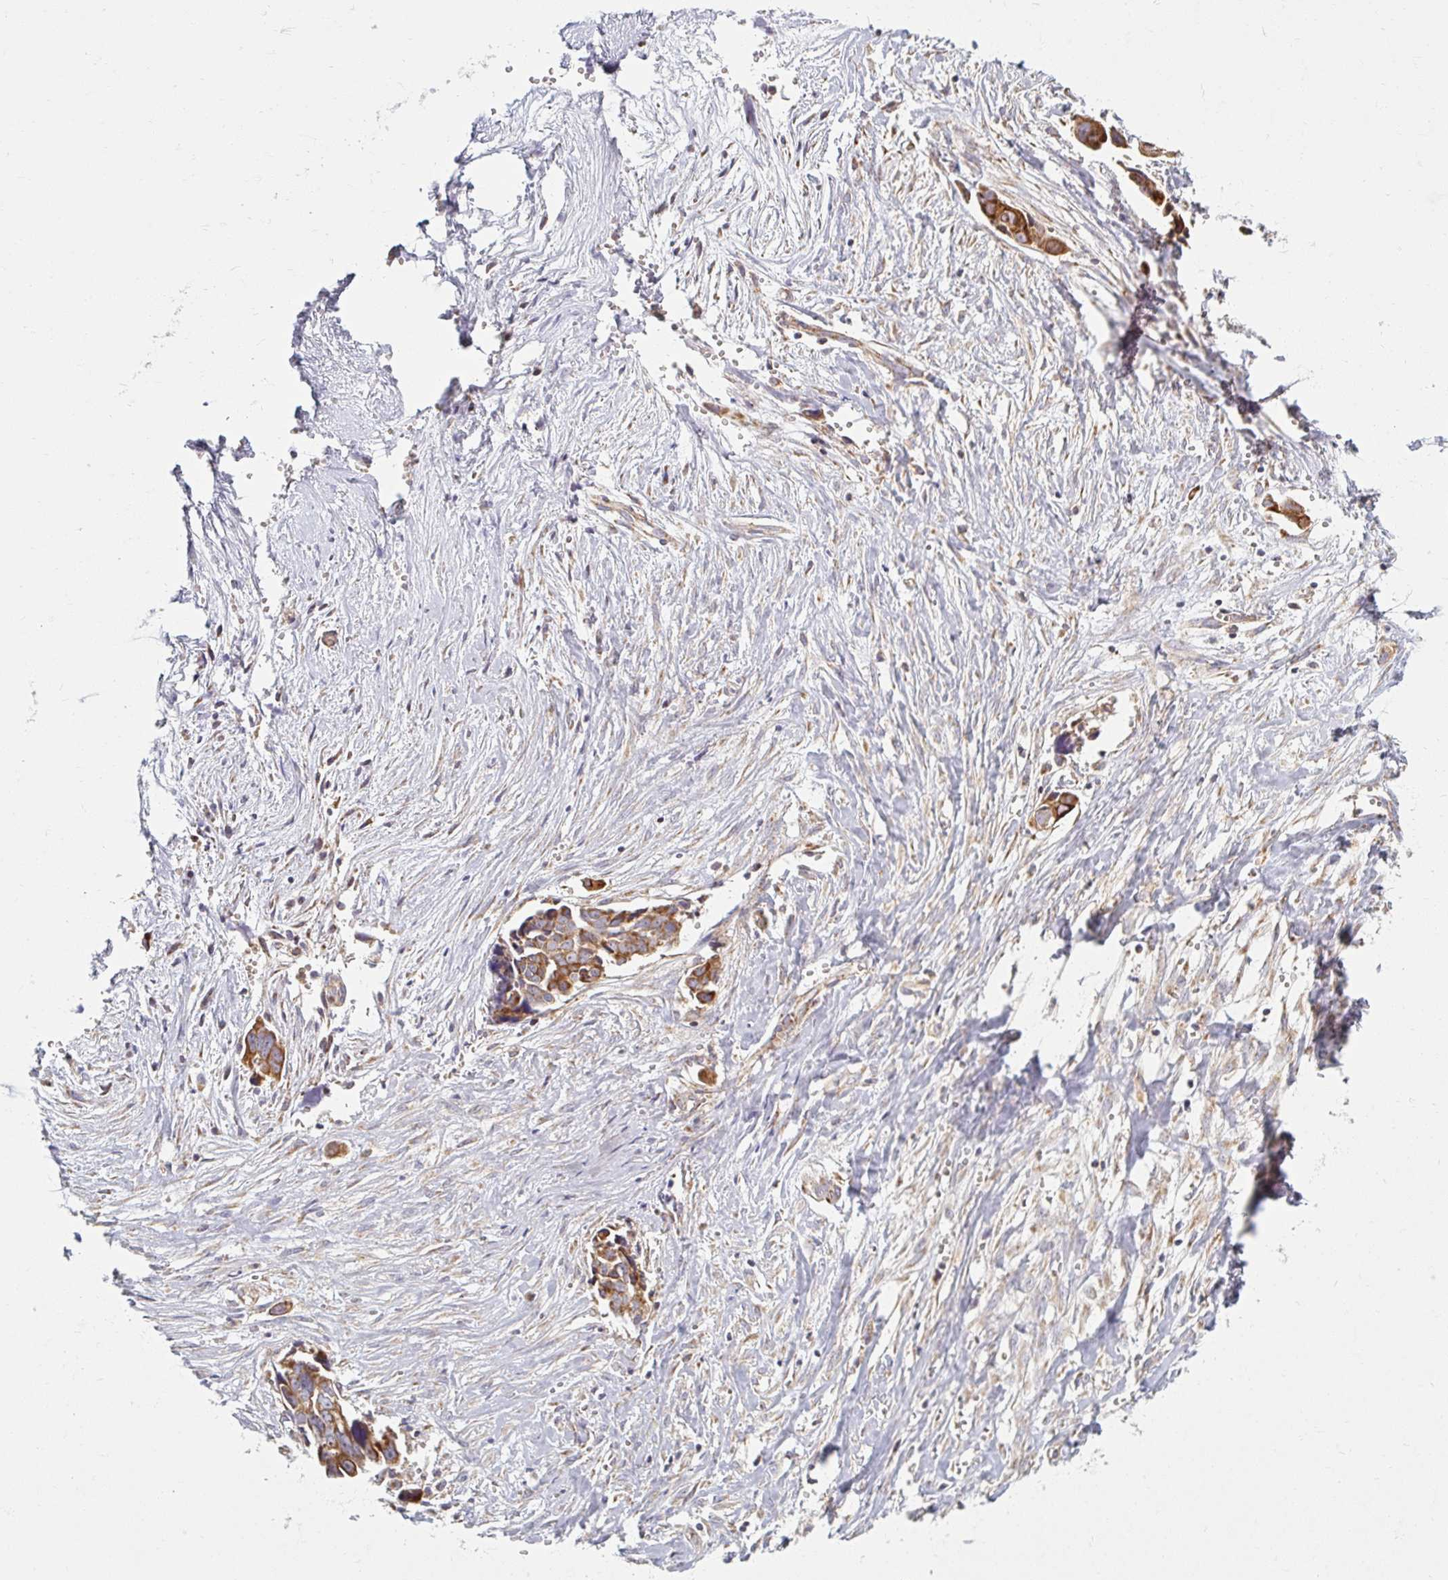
{"staining": {"intensity": "moderate", "quantity": ">75%", "location": "cytoplasmic/membranous"}, "tissue": "ovarian cancer", "cell_type": "Tumor cells", "image_type": "cancer", "snomed": [{"axis": "morphology", "description": "Cystadenocarcinoma, serous, NOS"}, {"axis": "topography", "description": "Ovary"}], "caption": "Ovarian cancer (serous cystadenocarcinoma) was stained to show a protein in brown. There is medium levels of moderate cytoplasmic/membranous positivity in about >75% of tumor cells. (Stains: DAB in brown, nuclei in blue, Microscopy: brightfield microscopy at high magnification).", "gene": "SKP2", "patient": {"sex": "female", "age": 59}}